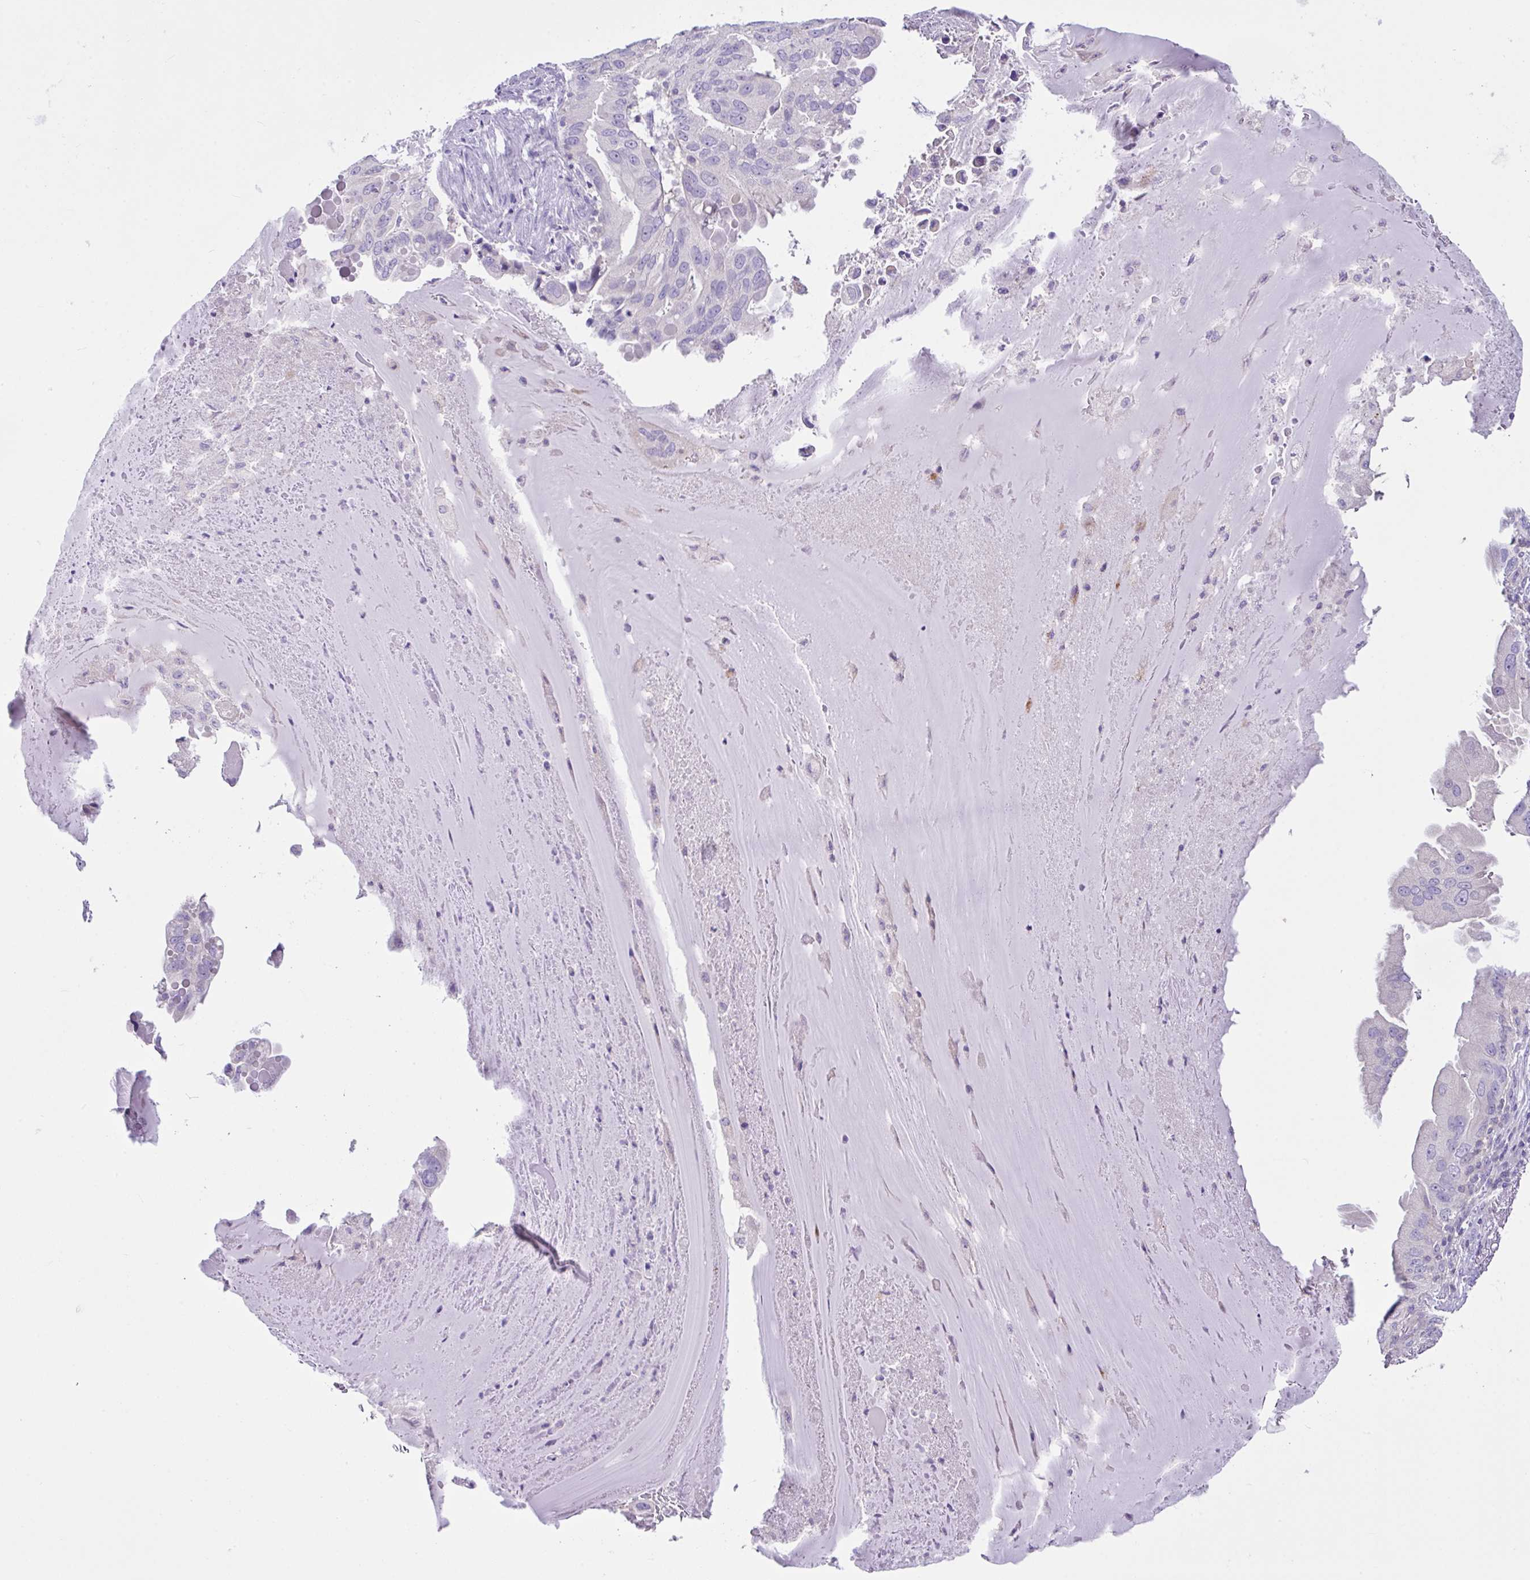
{"staining": {"intensity": "negative", "quantity": "none", "location": "none"}, "tissue": "lung cancer", "cell_type": "Tumor cells", "image_type": "cancer", "snomed": [{"axis": "morphology", "description": "Adenocarcinoma, NOS"}, {"axis": "topography", "description": "Lung"}], "caption": "High power microscopy photomicrograph of an IHC photomicrograph of lung cancer, revealing no significant staining in tumor cells. Brightfield microscopy of IHC stained with DAB (brown) and hematoxylin (blue), captured at high magnification.", "gene": "D2HGDH", "patient": {"sex": "female", "age": 69}}